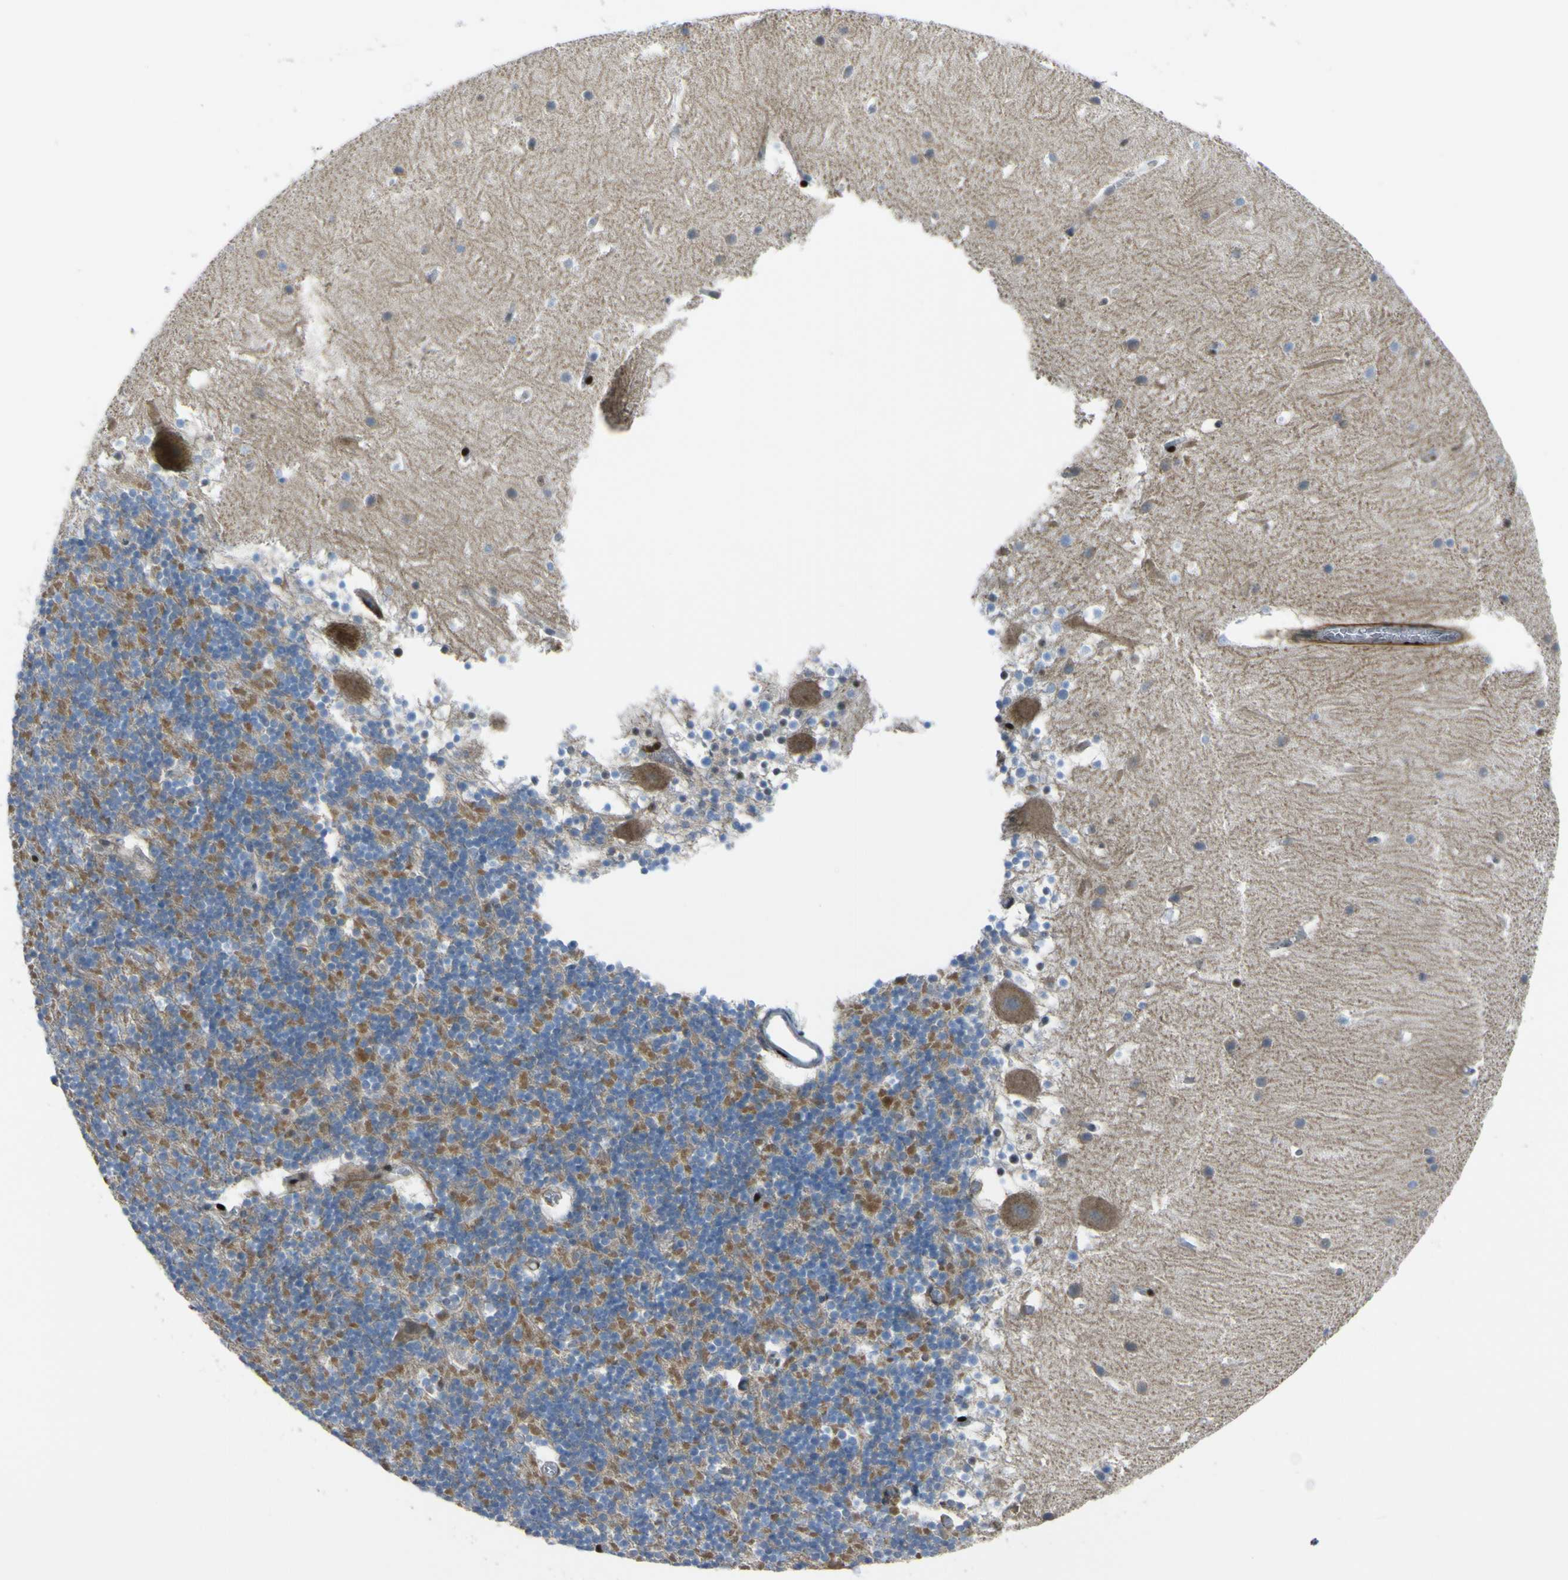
{"staining": {"intensity": "weak", "quantity": "25%-75%", "location": "cytoplasmic/membranous"}, "tissue": "cerebellum", "cell_type": "Cells in granular layer", "image_type": "normal", "snomed": [{"axis": "morphology", "description": "Normal tissue, NOS"}, {"axis": "topography", "description": "Cerebellum"}], "caption": "Immunohistochemistry (IHC) micrograph of normal cerebellum: cerebellum stained using IHC reveals low levels of weak protein expression localized specifically in the cytoplasmic/membranous of cells in granular layer, appearing as a cytoplasmic/membranous brown color.", "gene": "LRRN1", "patient": {"sex": "male", "age": 45}}